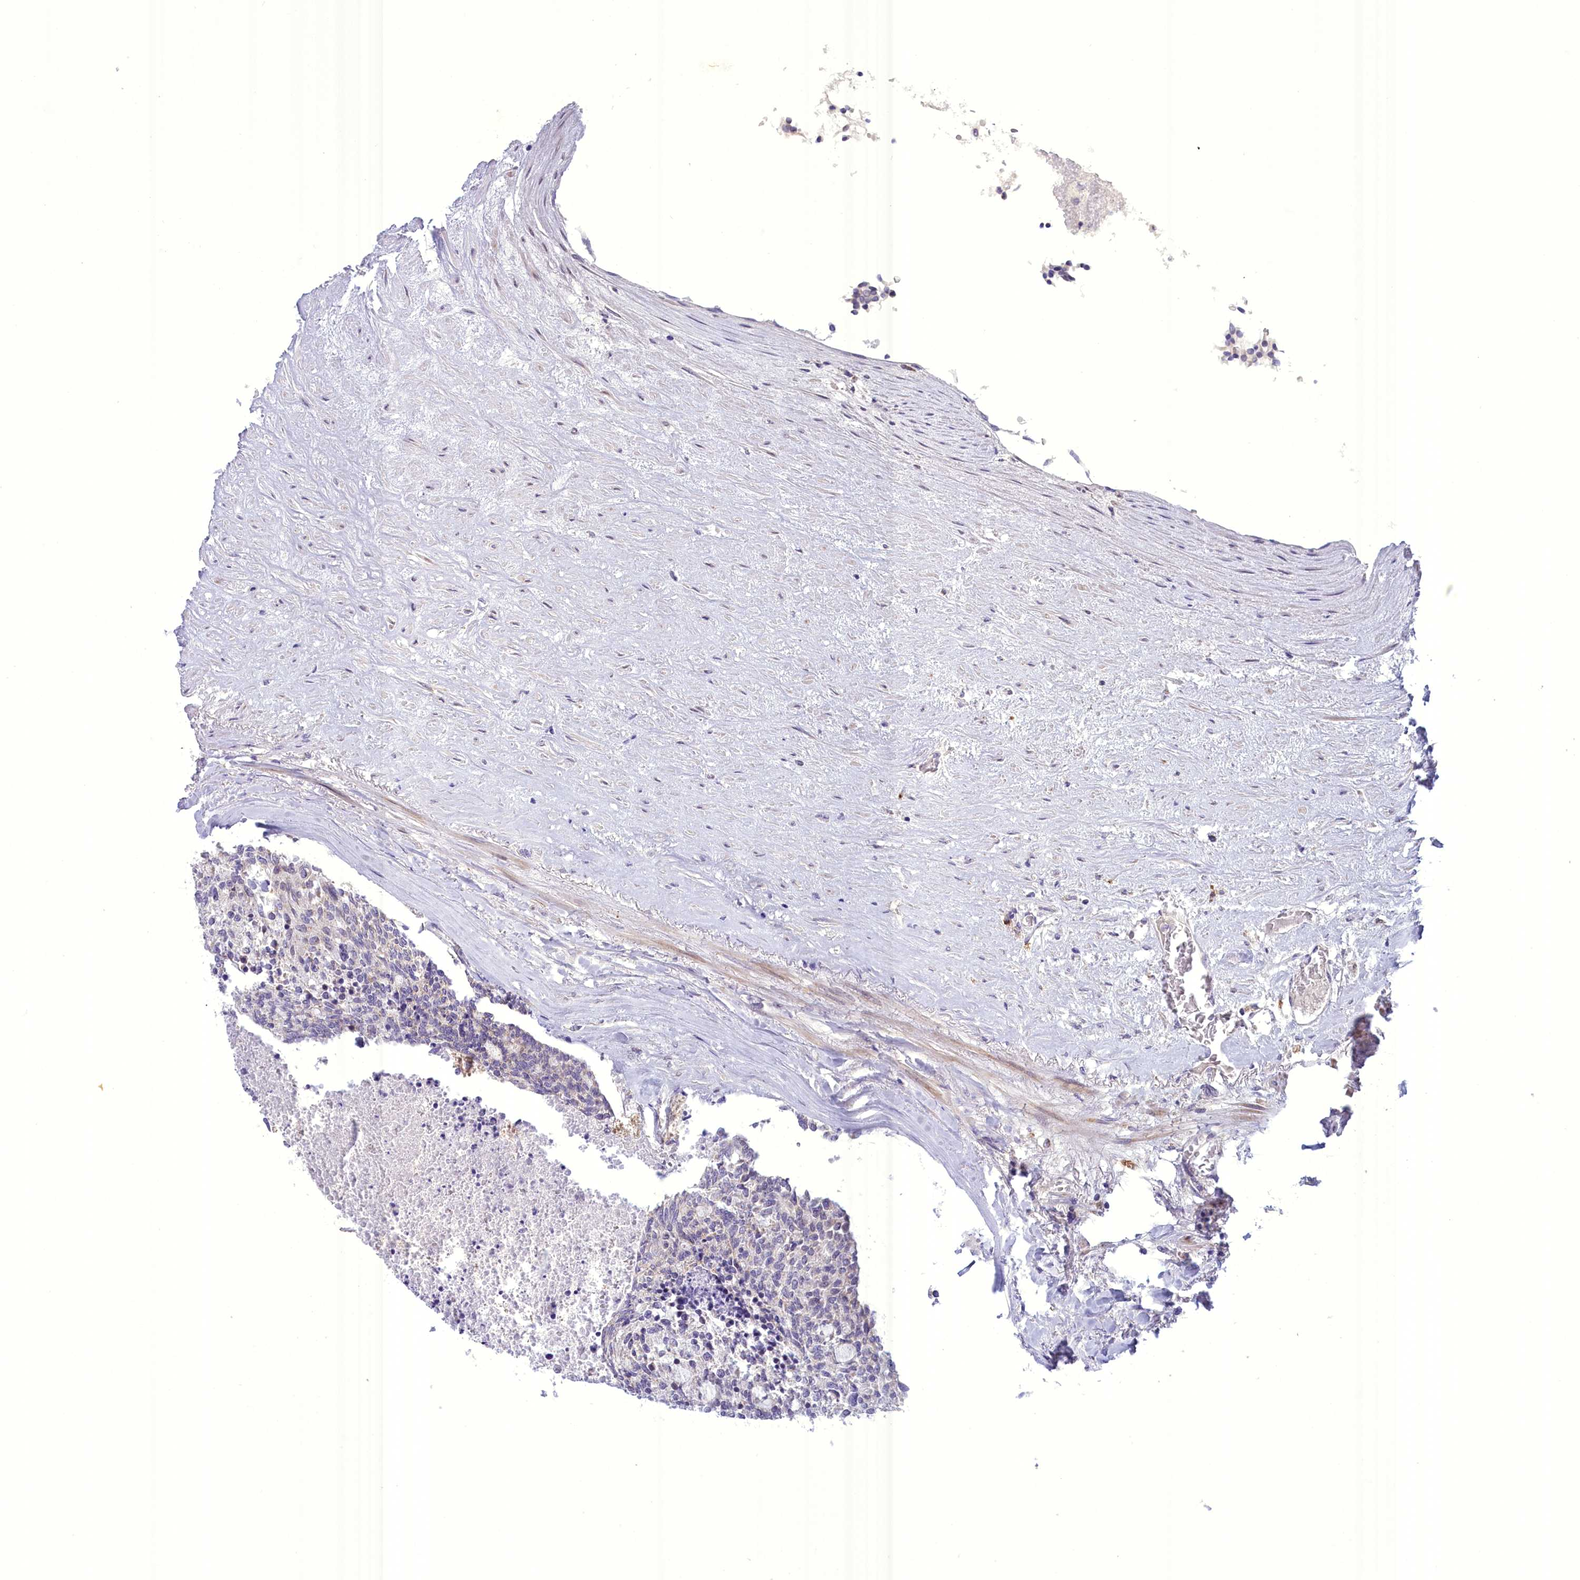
{"staining": {"intensity": "negative", "quantity": "none", "location": "none"}, "tissue": "carcinoid", "cell_type": "Tumor cells", "image_type": "cancer", "snomed": [{"axis": "morphology", "description": "Carcinoid, malignant, NOS"}, {"axis": "topography", "description": "Pancreas"}], "caption": "Immunohistochemistry (IHC) histopathology image of human carcinoid stained for a protein (brown), which shows no expression in tumor cells. (DAB (3,3'-diaminobenzidine) immunohistochemistry, high magnification).", "gene": "FAM149B1", "patient": {"sex": "female", "age": 54}}